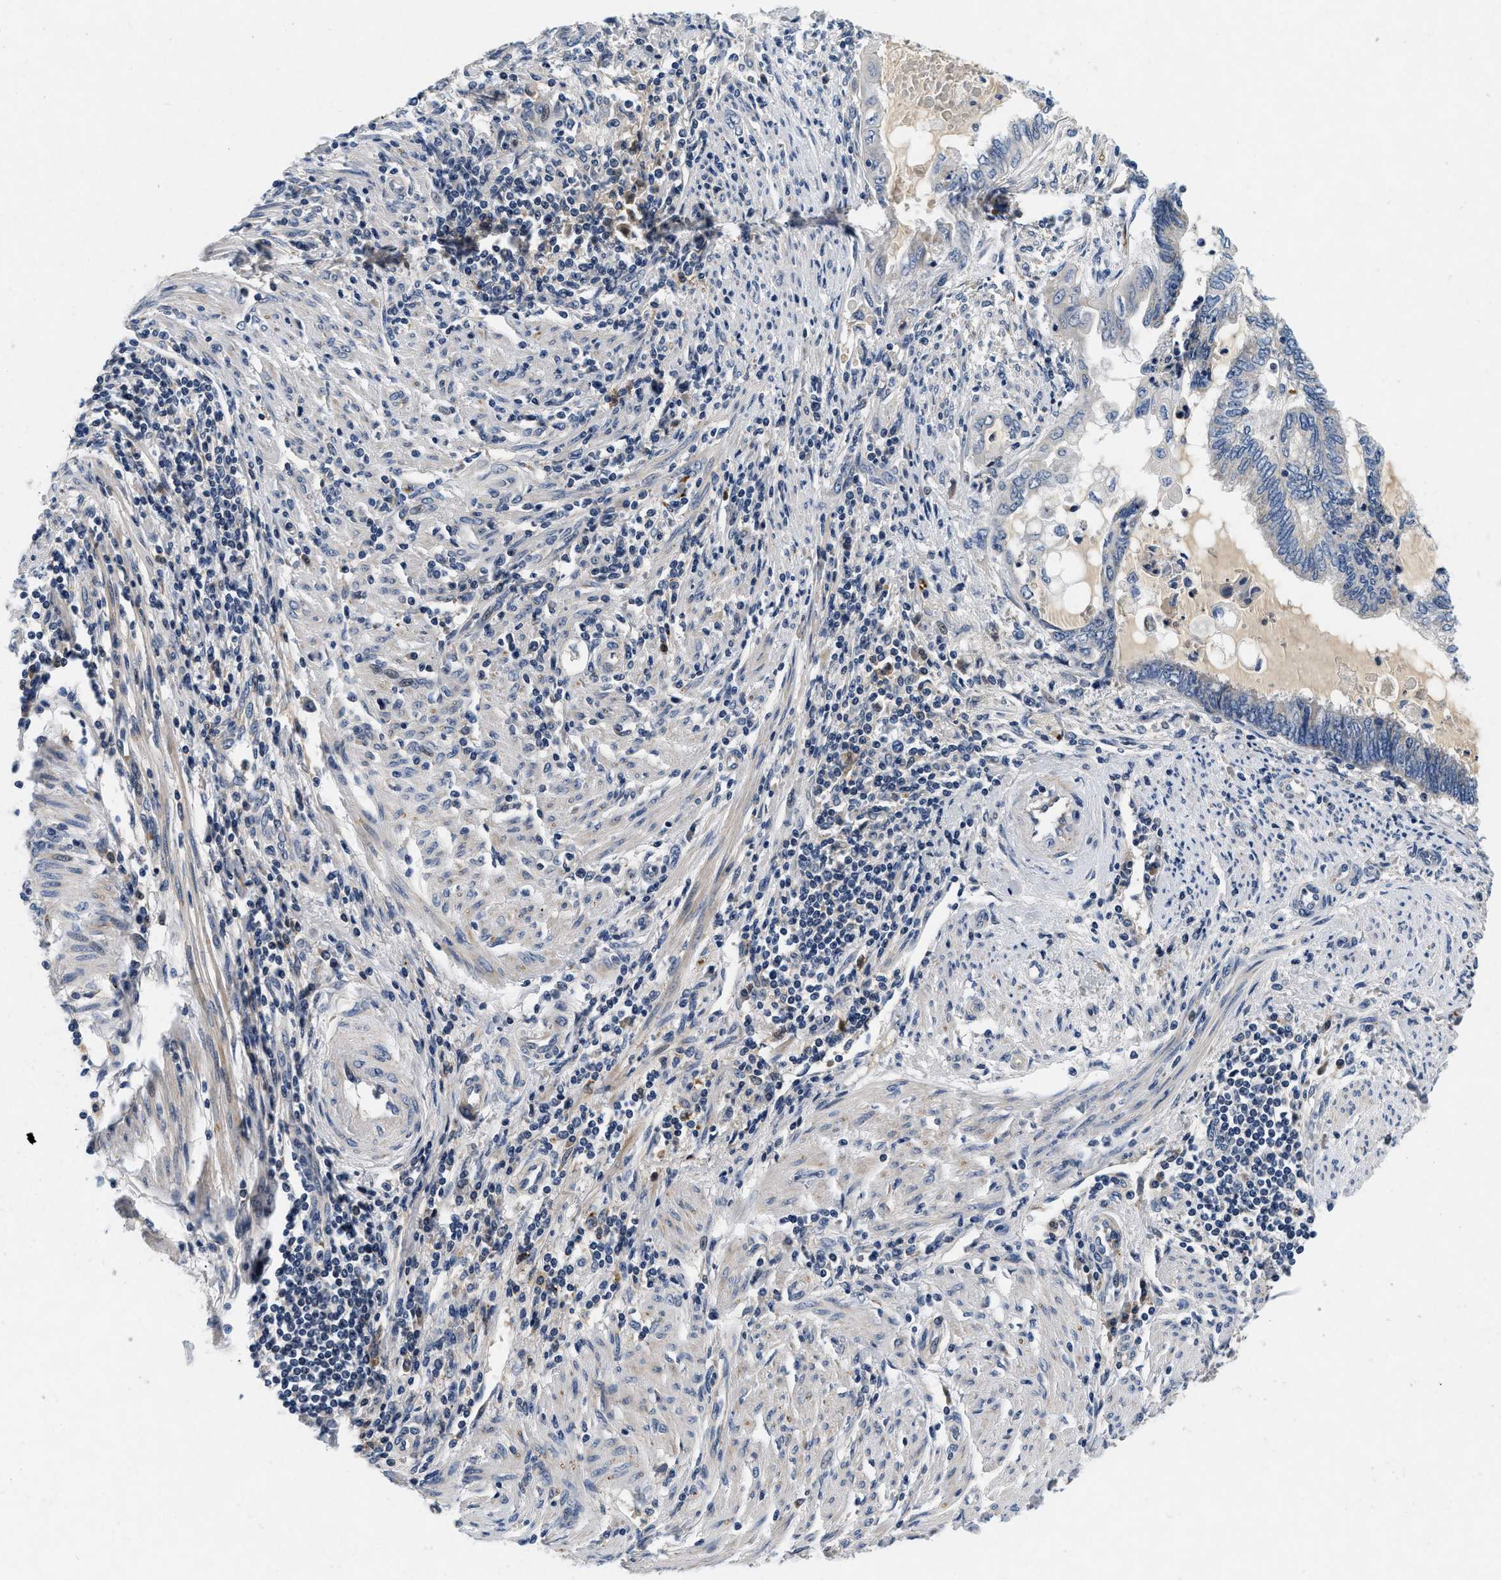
{"staining": {"intensity": "negative", "quantity": "none", "location": "none"}, "tissue": "endometrial cancer", "cell_type": "Tumor cells", "image_type": "cancer", "snomed": [{"axis": "morphology", "description": "Adenocarcinoma, NOS"}, {"axis": "topography", "description": "Uterus"}, {"axis": "topography", "description": "Endometrium"}], "caption": "A high-resolution micrograph shows immunohistochemistry (IHC) staining of endometrial cancer (adenocarcinoma), which exhibits no significant expression in tumor cells.", "gene": "PDP1", "patient": {"sex": "female", "age": 70}}